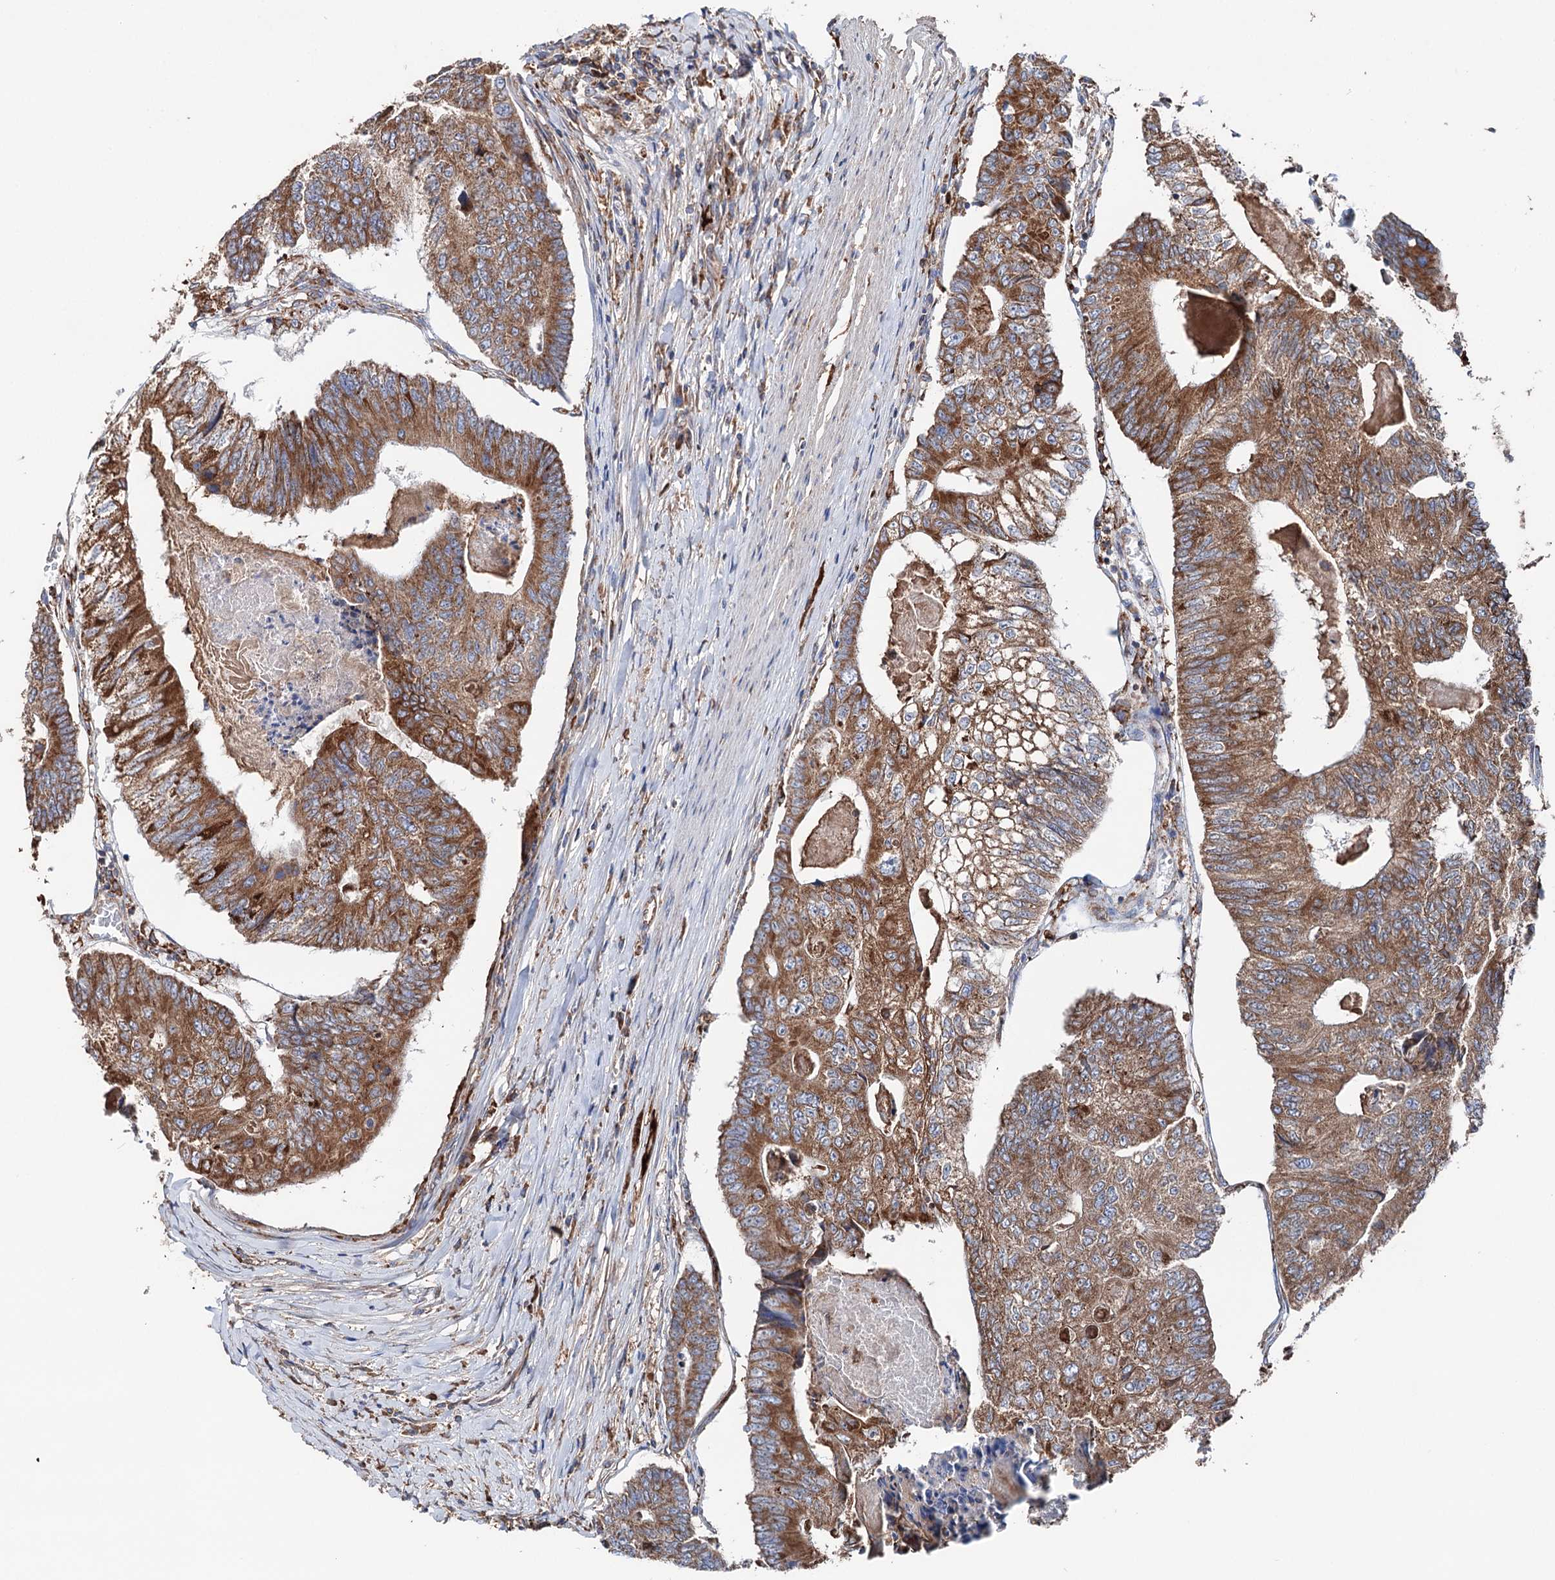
{"staining": {"intensity": "moderate", "quantity": ">75%", "location": "cytoplasmic/membranous"}, "tissue": "colorectal cancer", "cell_type": "Tumor cells", "image_type": "cancer", "snomed": [{"axis": "morphology", "description": "Adenocarcinoma, NOS"}, {"axis": "topography", "description": "Colon"}], "caption": "Immunohistochemical staining of adenocarcinoma (colorectal) shows medium levels of moderate cytoplasmic/membranous positivity in about >75% of tumor cells.", "gene": "ERP29", "patient": {"sex": "female", "age": 67}}